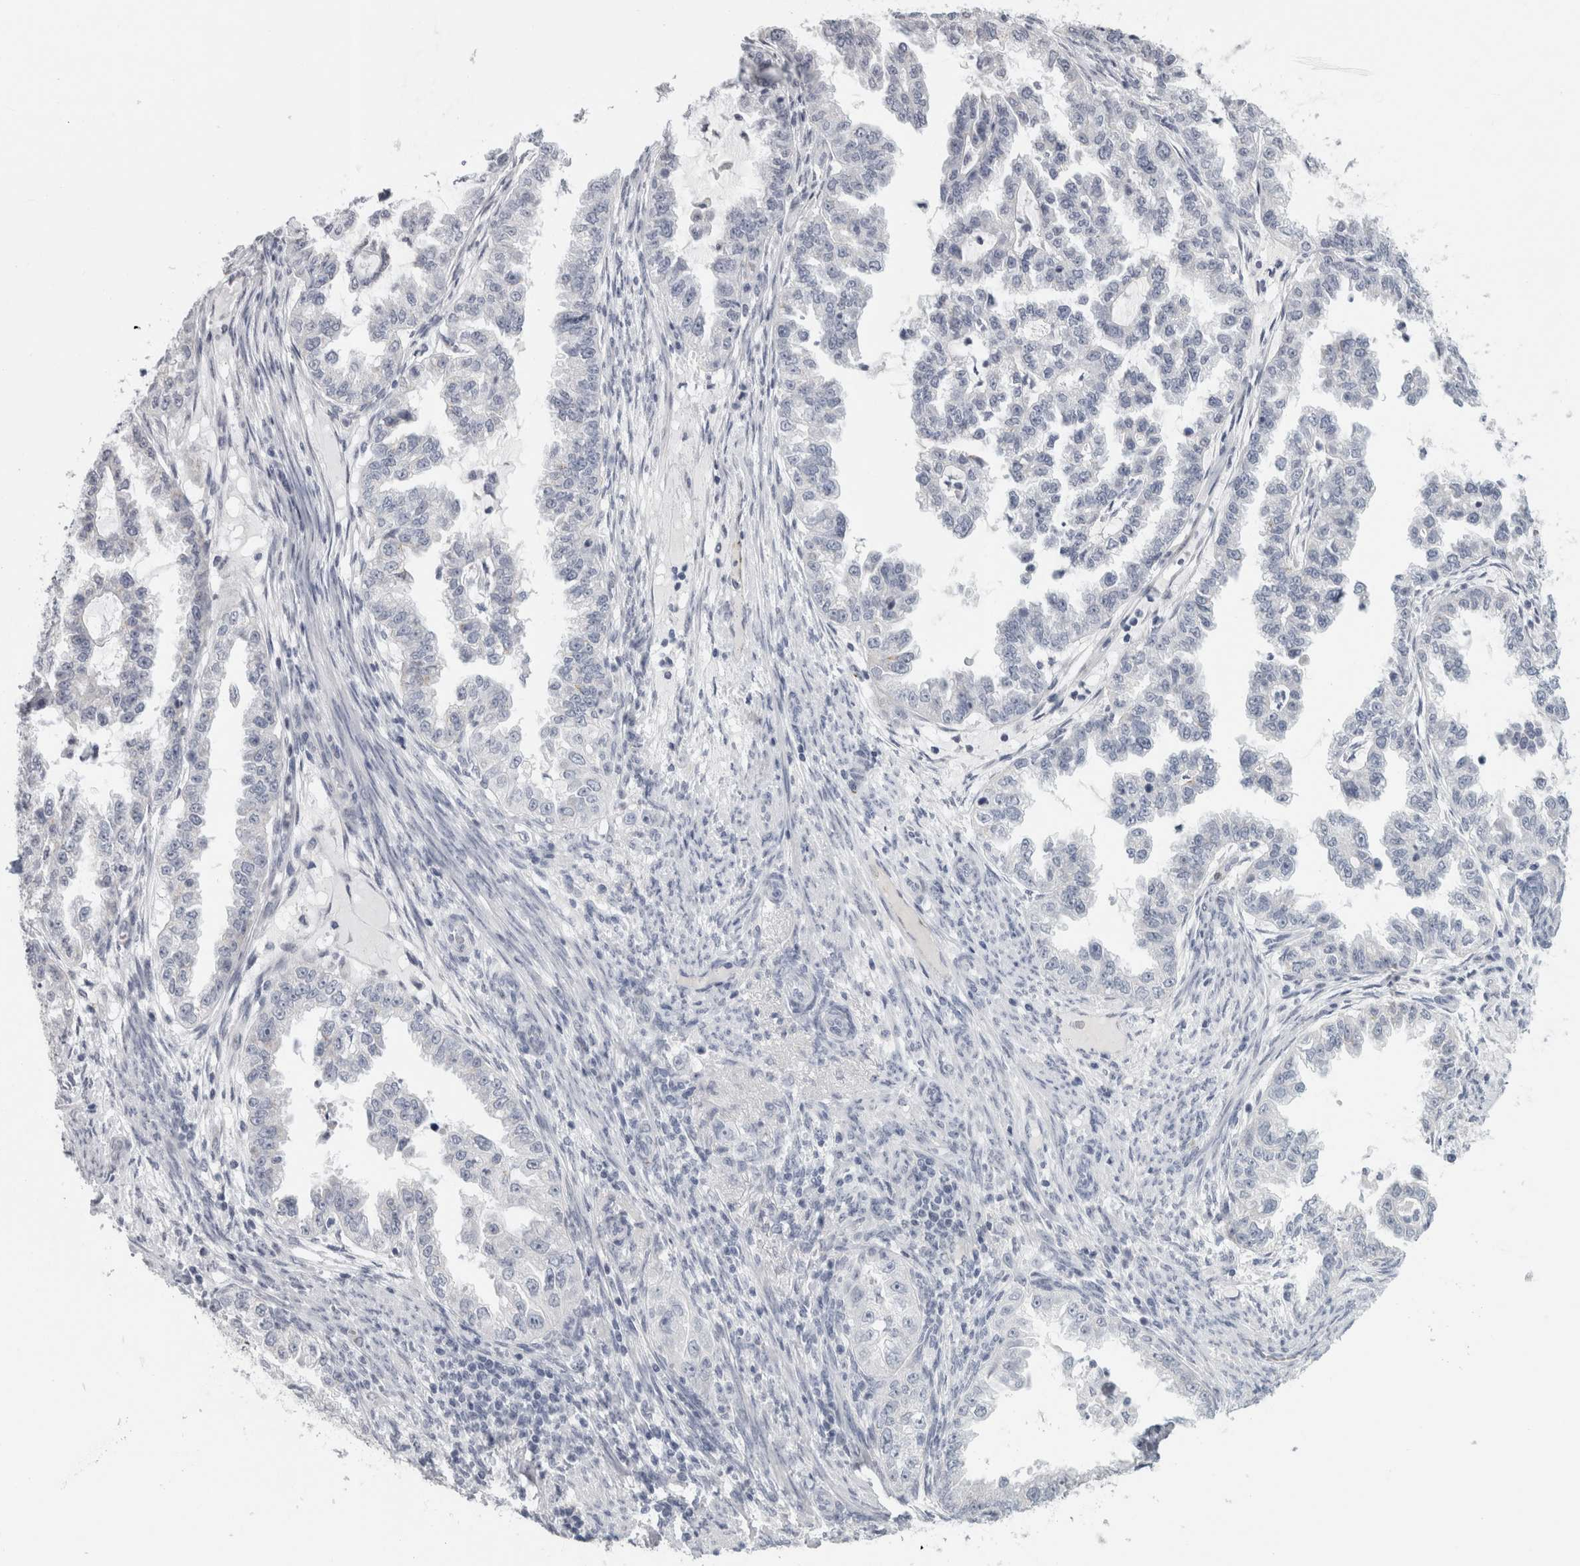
{"staining": {"intensity": "negative", "quantity": "none", "location": "none"}, "tissue": "endometrial cancer", "cell_type": "Tumor cells", "image_type": "cancer", "snomed": [{"axis": "morphology", "description": "Adenocarcinoma, NOS"}, {"axis": "topography", "description": "Endometrium"}], "caption": "A high-resolution micrograph shows immunohistochemistry staining of adenocarcinoma (endometrial), which demonstrates no significant positivity in tumor cells. (DAB immunohistochemistry, high magnification).", "gene": "CPE", "patient": {"sex": "female", "age": 85}}